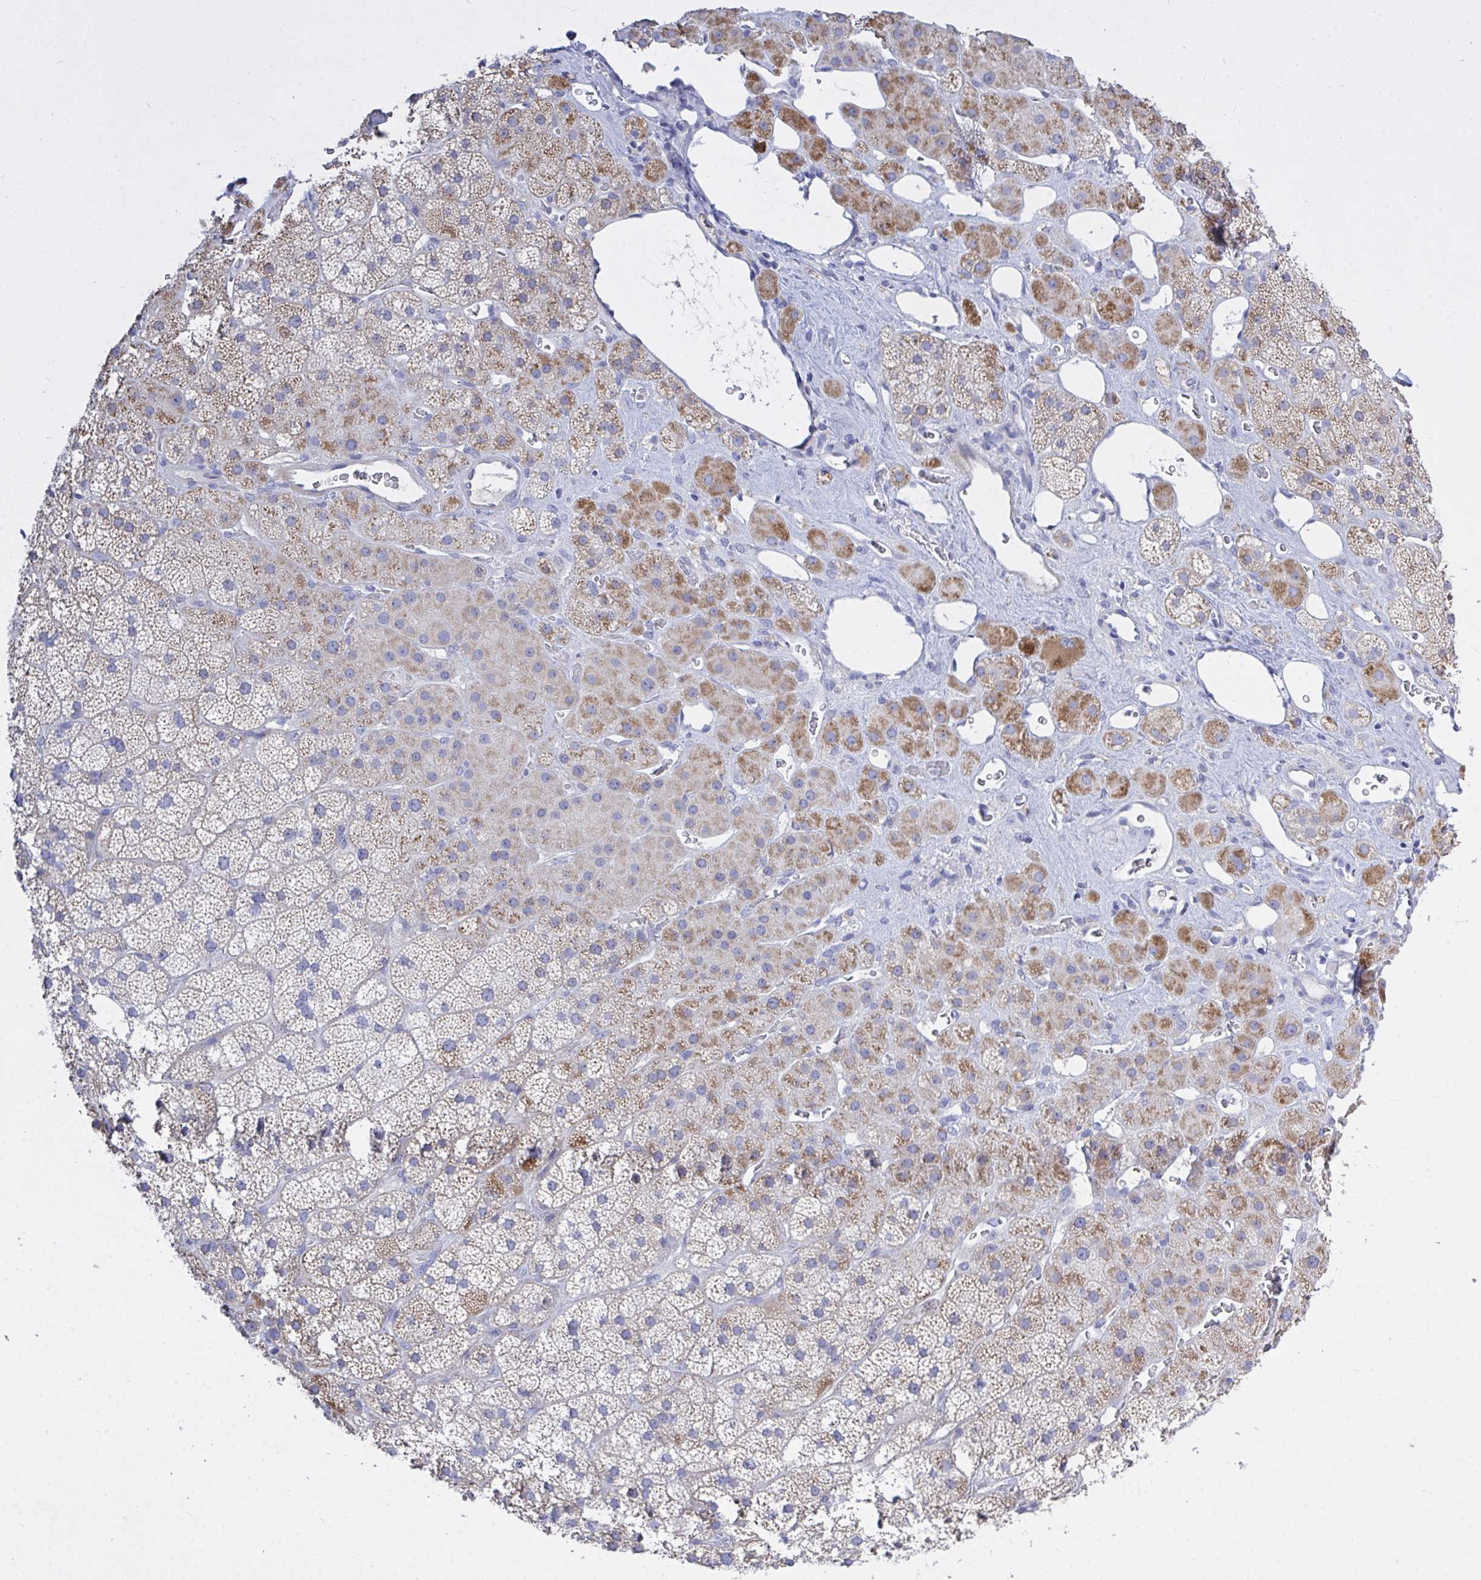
{"staining": {"intensity": "moderate", "quantity": "25%-75%", "location": "cytoplasmic/membranous"}, "tissue": "adrenal gland", "cell_type": "Glandular cells", "image_type": "normal", "snomed": [{"axis": "morphology", "description": "Normal tissue, NOS"}, {"axis": "topography", "description": "Adrenal gland"}], "caption": "The histopathology image shows staining of unremarkable adrenal gland, revealing moderate cytoplasmic/membranous protein positivity (brown color) within glandular cells.", "gene": "ZNF561", "patient": {"sex": "male", "age": 57}}